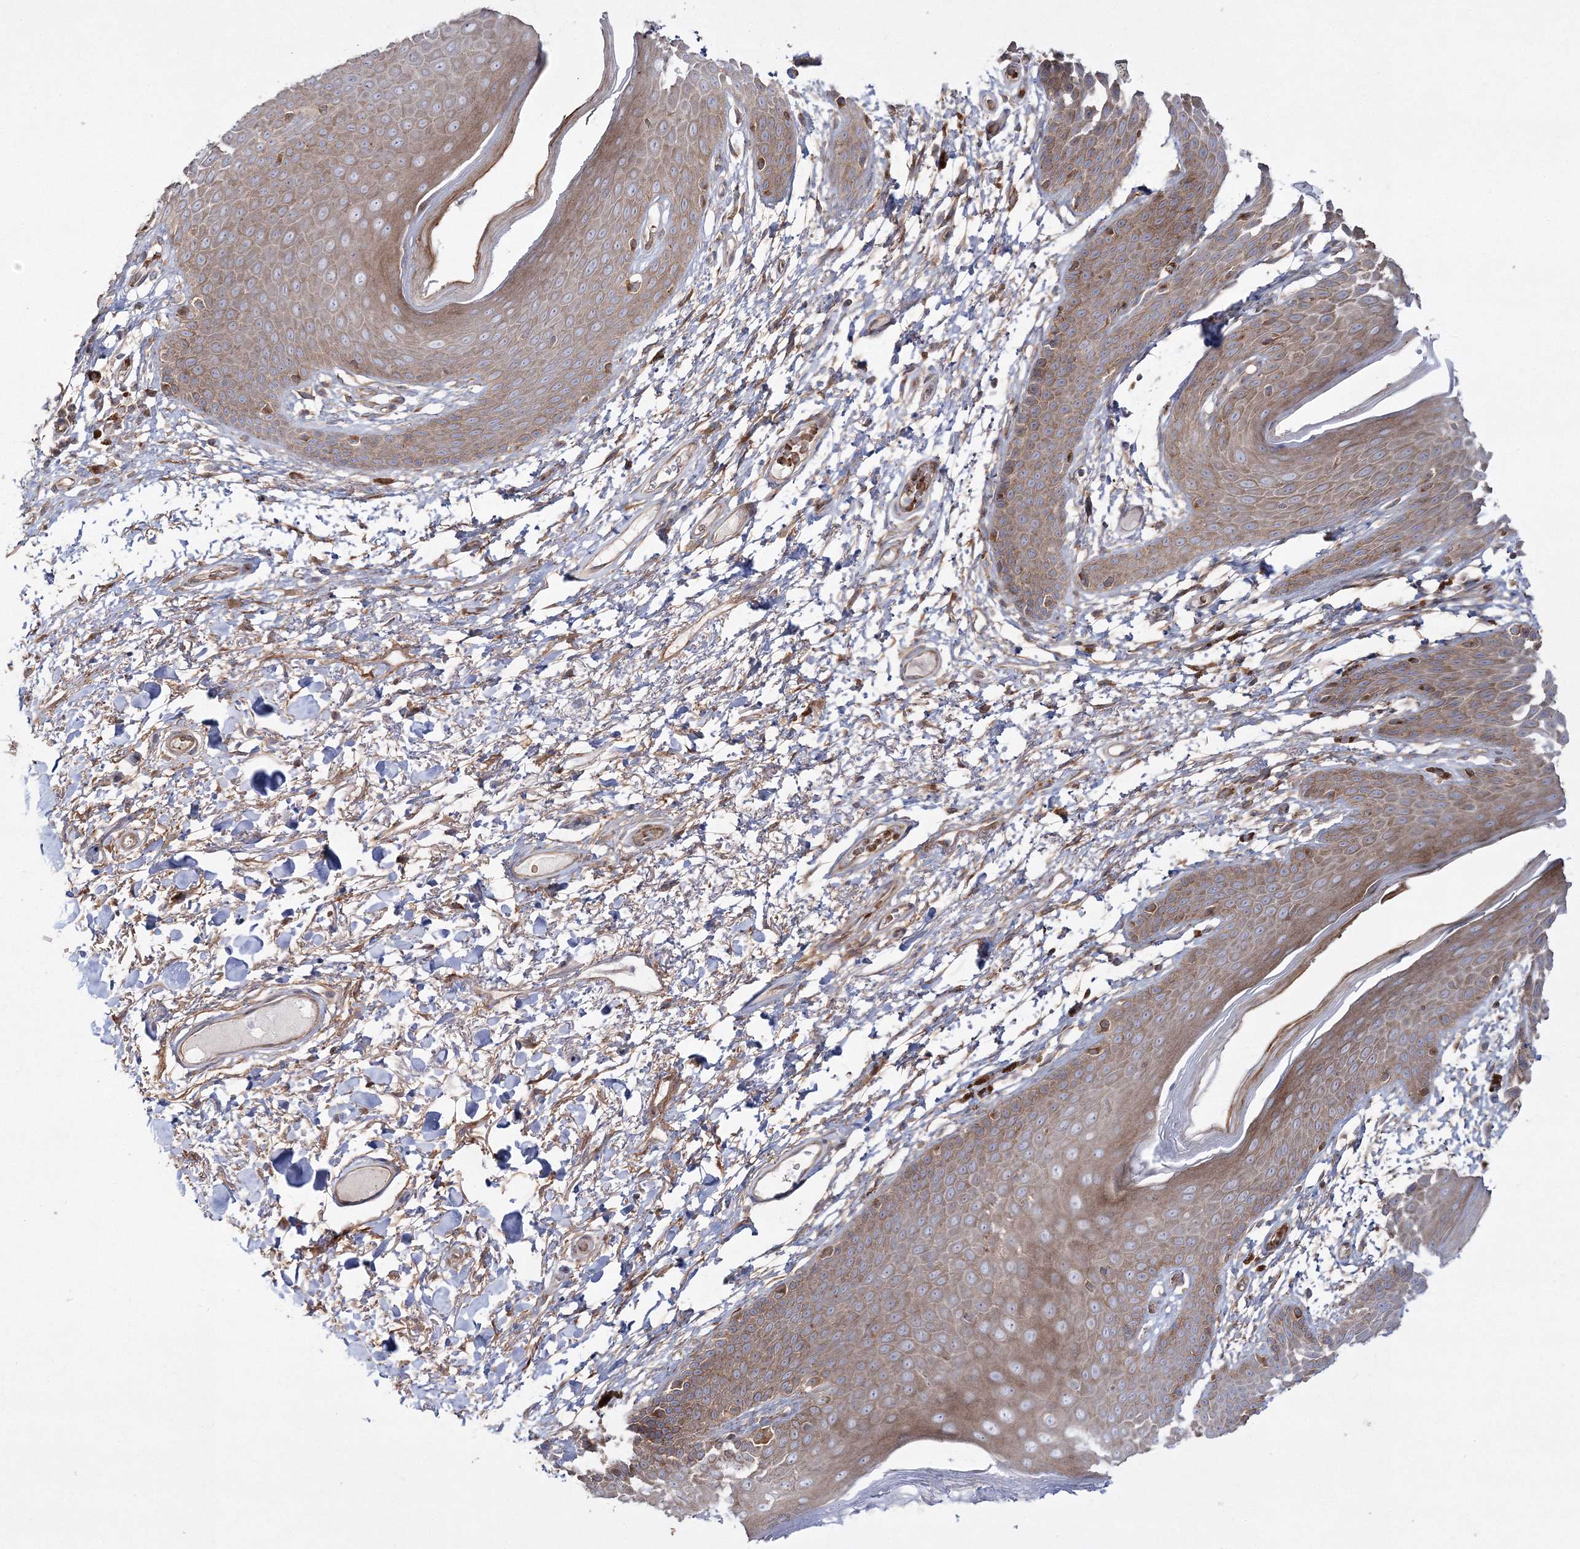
{"staining": {"intensity": "moderate", "quantity": ">75%", "location": "cytoplasmic/membranous"}, "tissue": "skin", "cell_type": "Epidermal cells", "image_type": "normal", "snomed": [{"axis": "morphology", "description": "Normal tissue, NOS"}, {"axis": "topography", "description": "Anal"}], "caption": "IHC image of unremarkable skin: human skin stained using IHC shows medium levels of moderate protein expression localized specifically in the cytoplasmic/membranous of epidermal cells, appearing as a cytoplasmic/membranous brown color.", "gene": "ZSWIM6", "patient": {"sex": "male", "age": 74}}